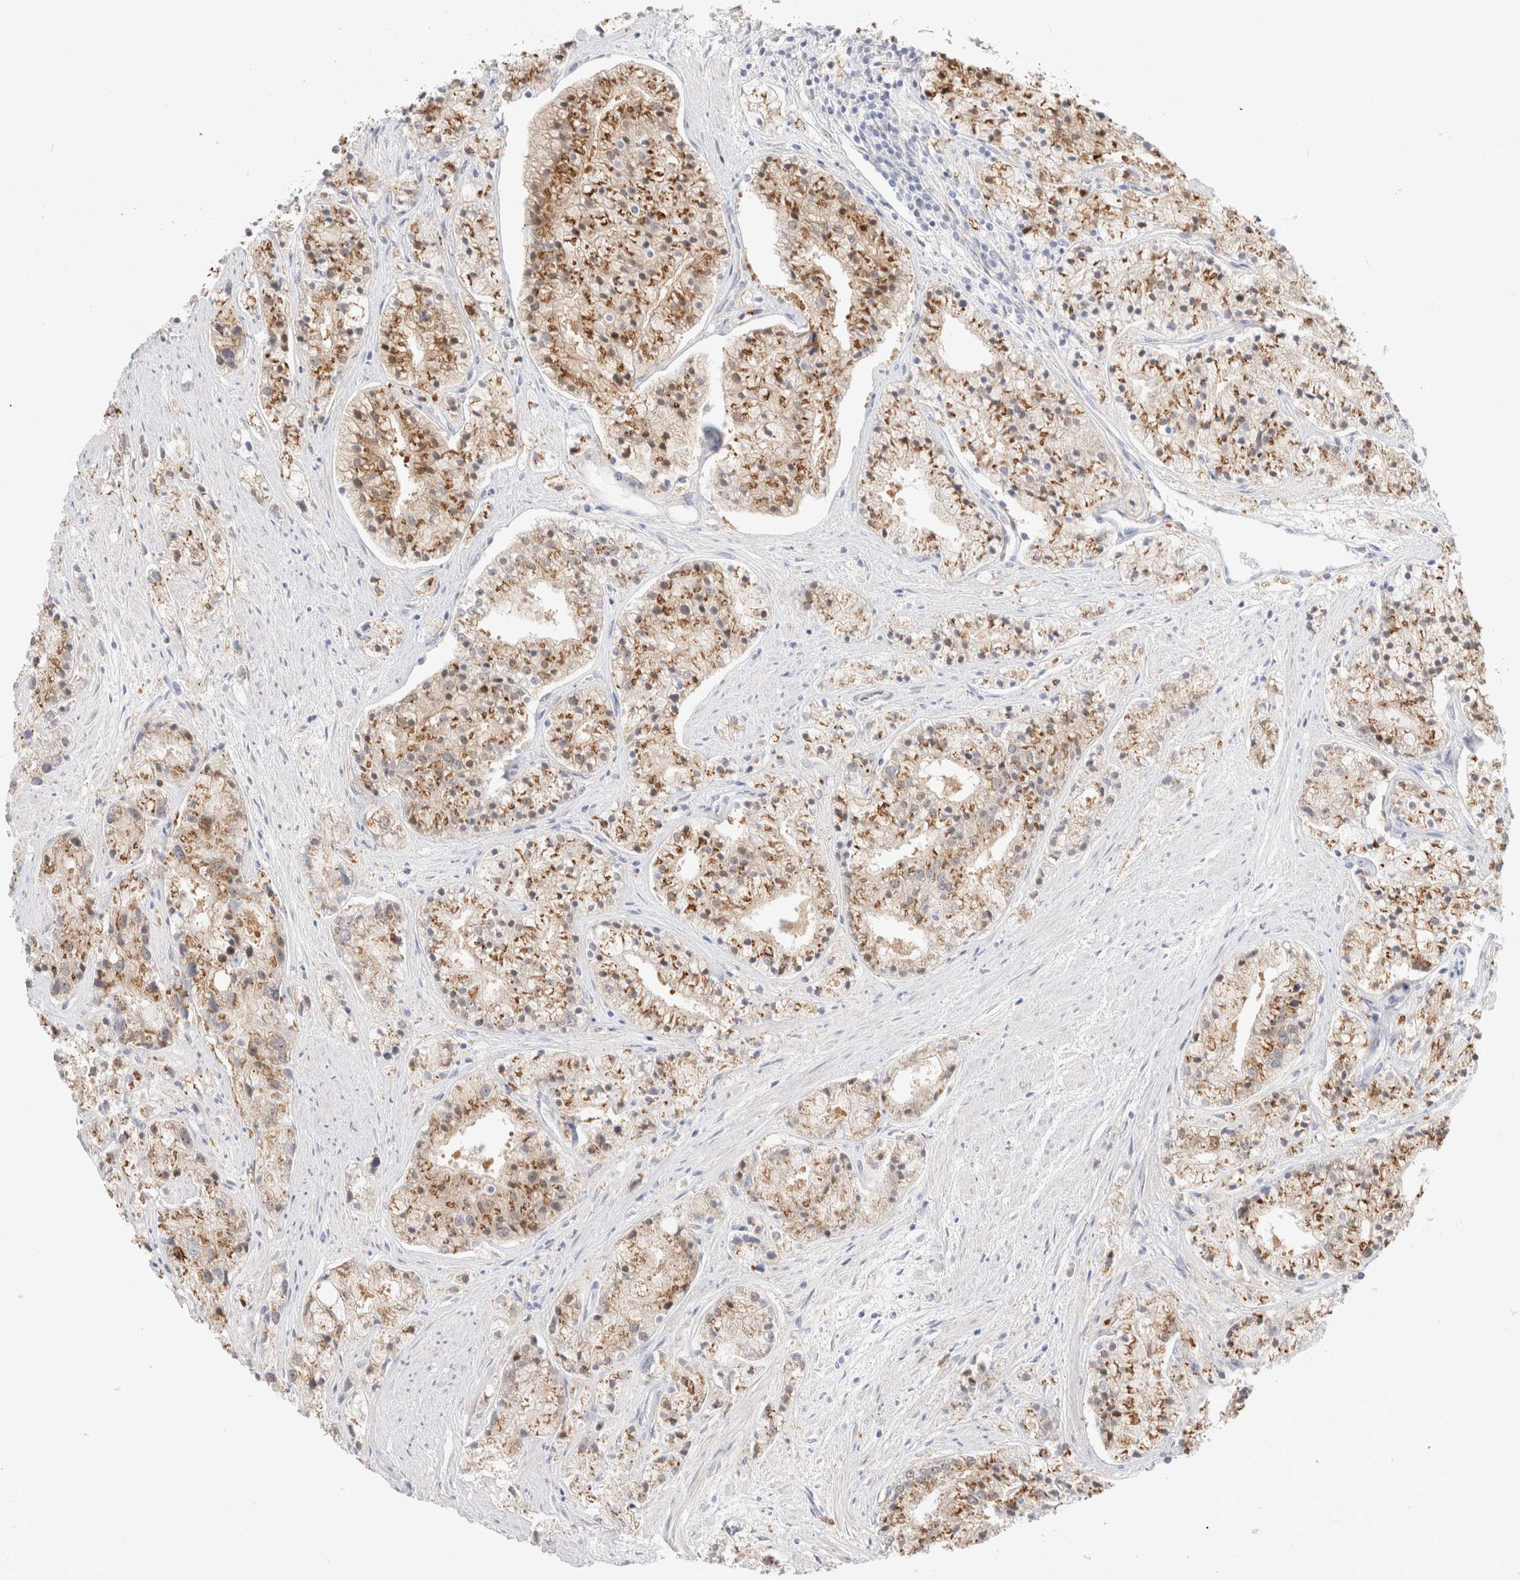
{"staining": {"intensity": "moderate", "quantity": "25%-75%", "location": "cytoplasmic/membranous"}, "tissue": "prostate cancer", "cell_type": "Tumor cells", "image_type": "cancer", "snomed": [{"axis": "morphology", "description": "Adenocarcinoma, High grade"}, {"axis": "topography", "description": "Prostate"}], "caption": "IHC of high-grade adenocarcinoma (prostate) displays medium levels of moderate cytoplasmic/membranous positivity in about 25%-75% of tumor cells.", "gene": "EFCAB13", "patient": {"sex": "male", "age": 50}}